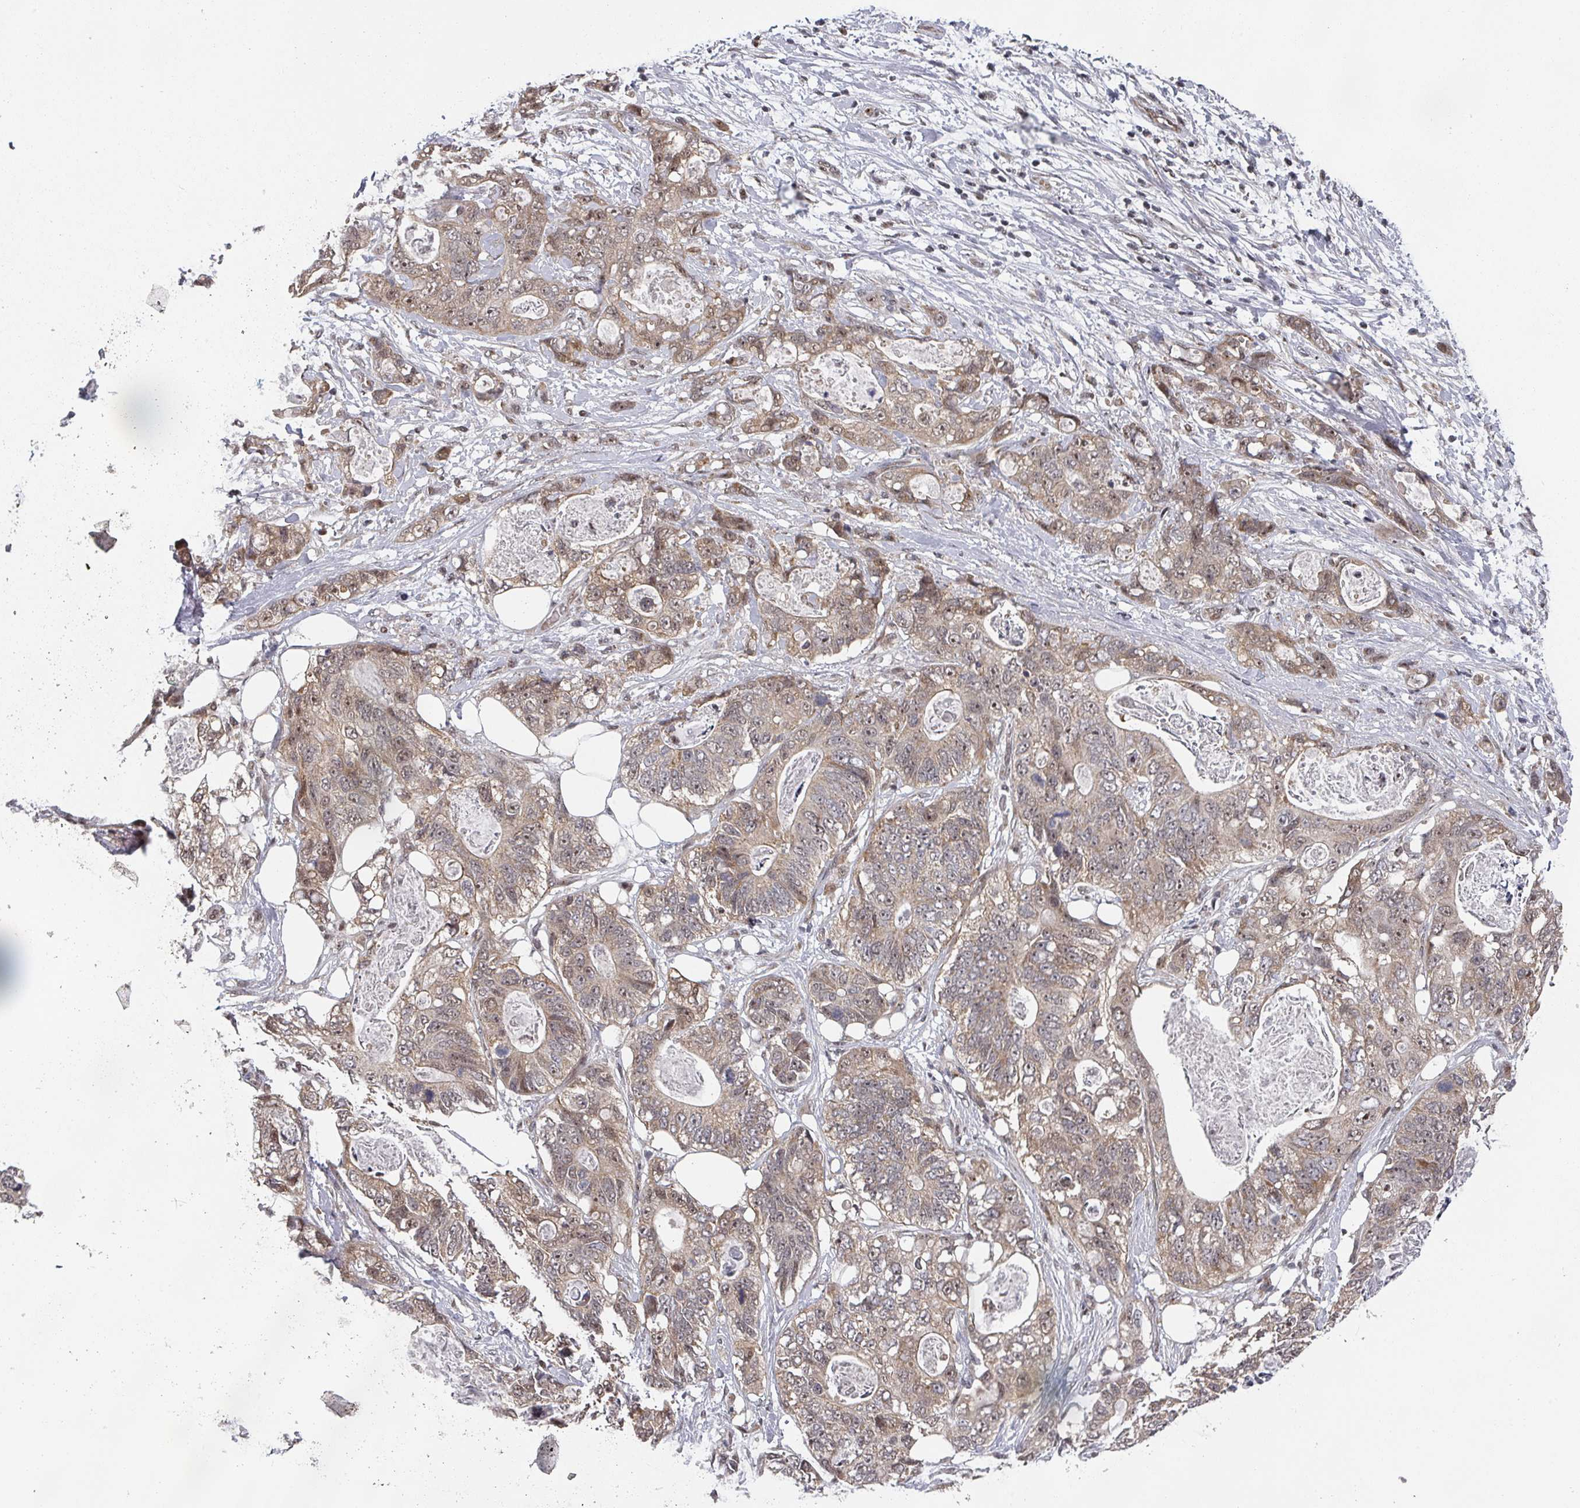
{"staining": {"intensity": "moderate", "quantity": ">75%", "location": "cytoplasmic/membranous"}, "tissue": "stomach cancer", "cell_type": "Tumor cells", "image_type": "cancer", "snomed": [{"axis": "morphology", "description": "Adenocarcinoma, NOS"}, {"axis": "topography", "description": "Stomach"}], "caption": "Immunohistochemical staining of stomach cancer exhibits medium levels of moderate cytoplasmic/membranous protein positivity in about >75% of tumor cells. (brown staining indicates protein expression, while blue staining denotes nuclei).", "gene": "KIF1C", "patient": {"sex": "female", "age": 89}}